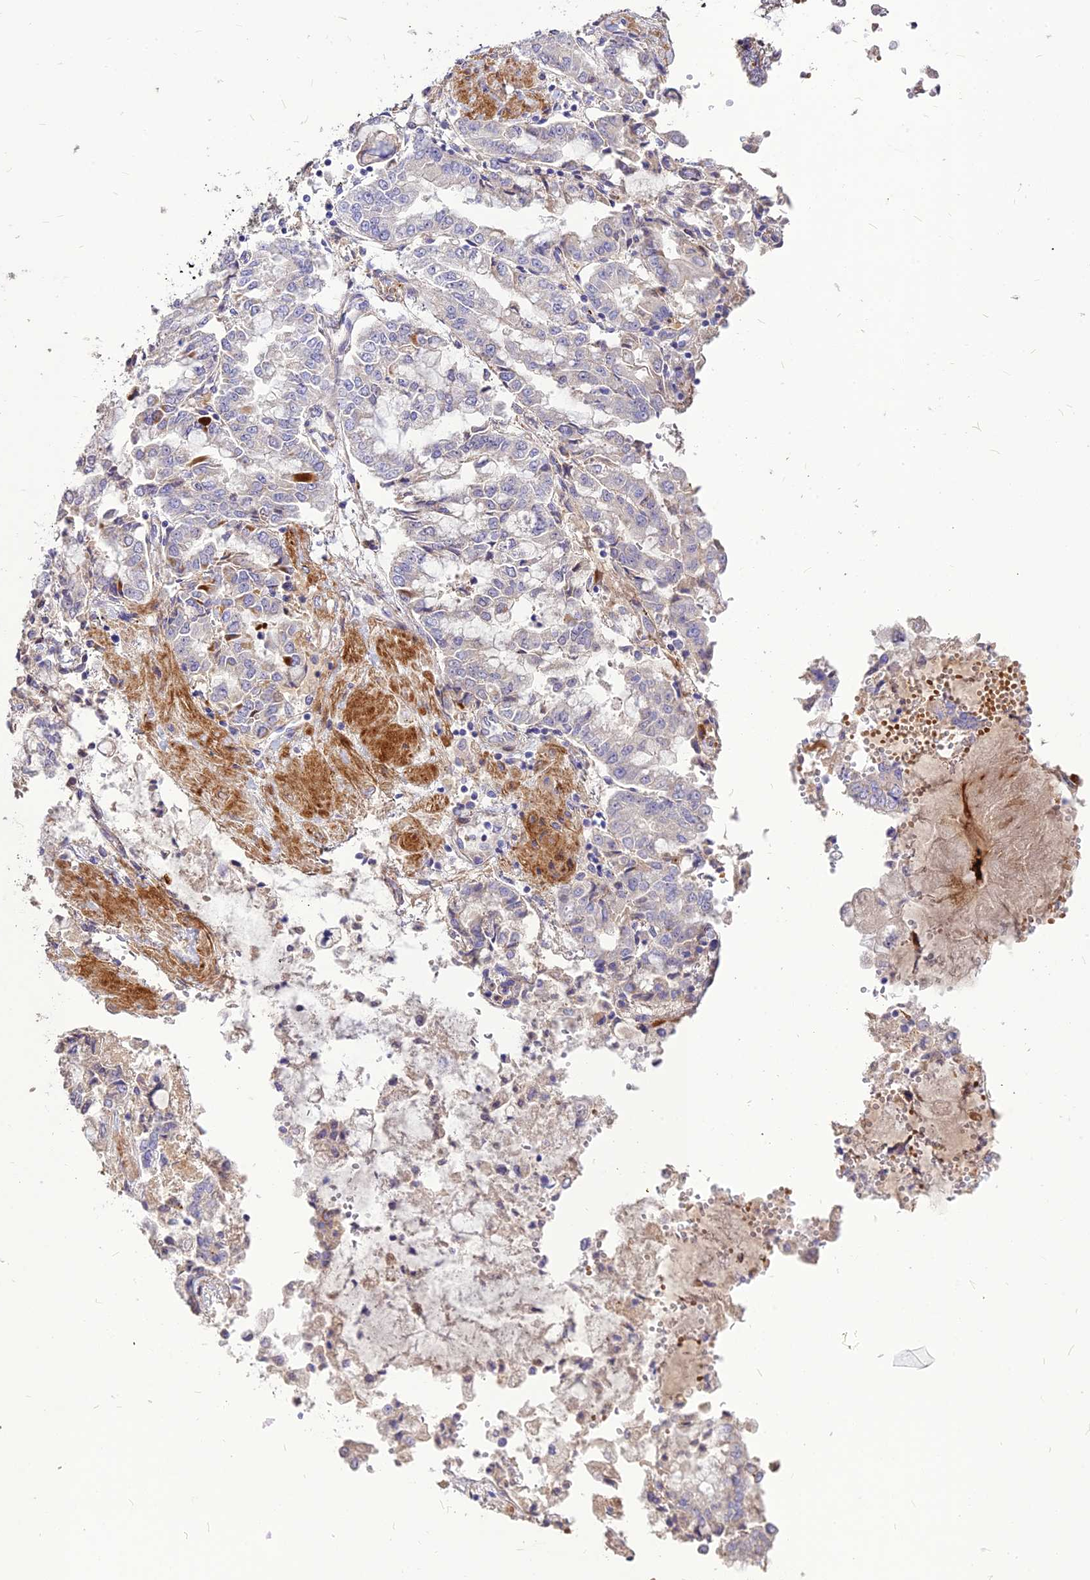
{"staining": {"intensity": "negative", "quantity": "none", "location": "none"}, "tissue": "stomach cancer", "cell_type": "Tumor cells", "image_type": "cancer", "snomed": [{"axis": "morphology", "description": "Adenocarcinoma, NOS"}, {"axis": "topography", "description": "Stomach"}], "caption": "Tumor cells show no significant positivity in stomach cancer (adenocarcinoma).", "gene": "RIMOC1", "patient": {"sex": "male", "age": 76}}